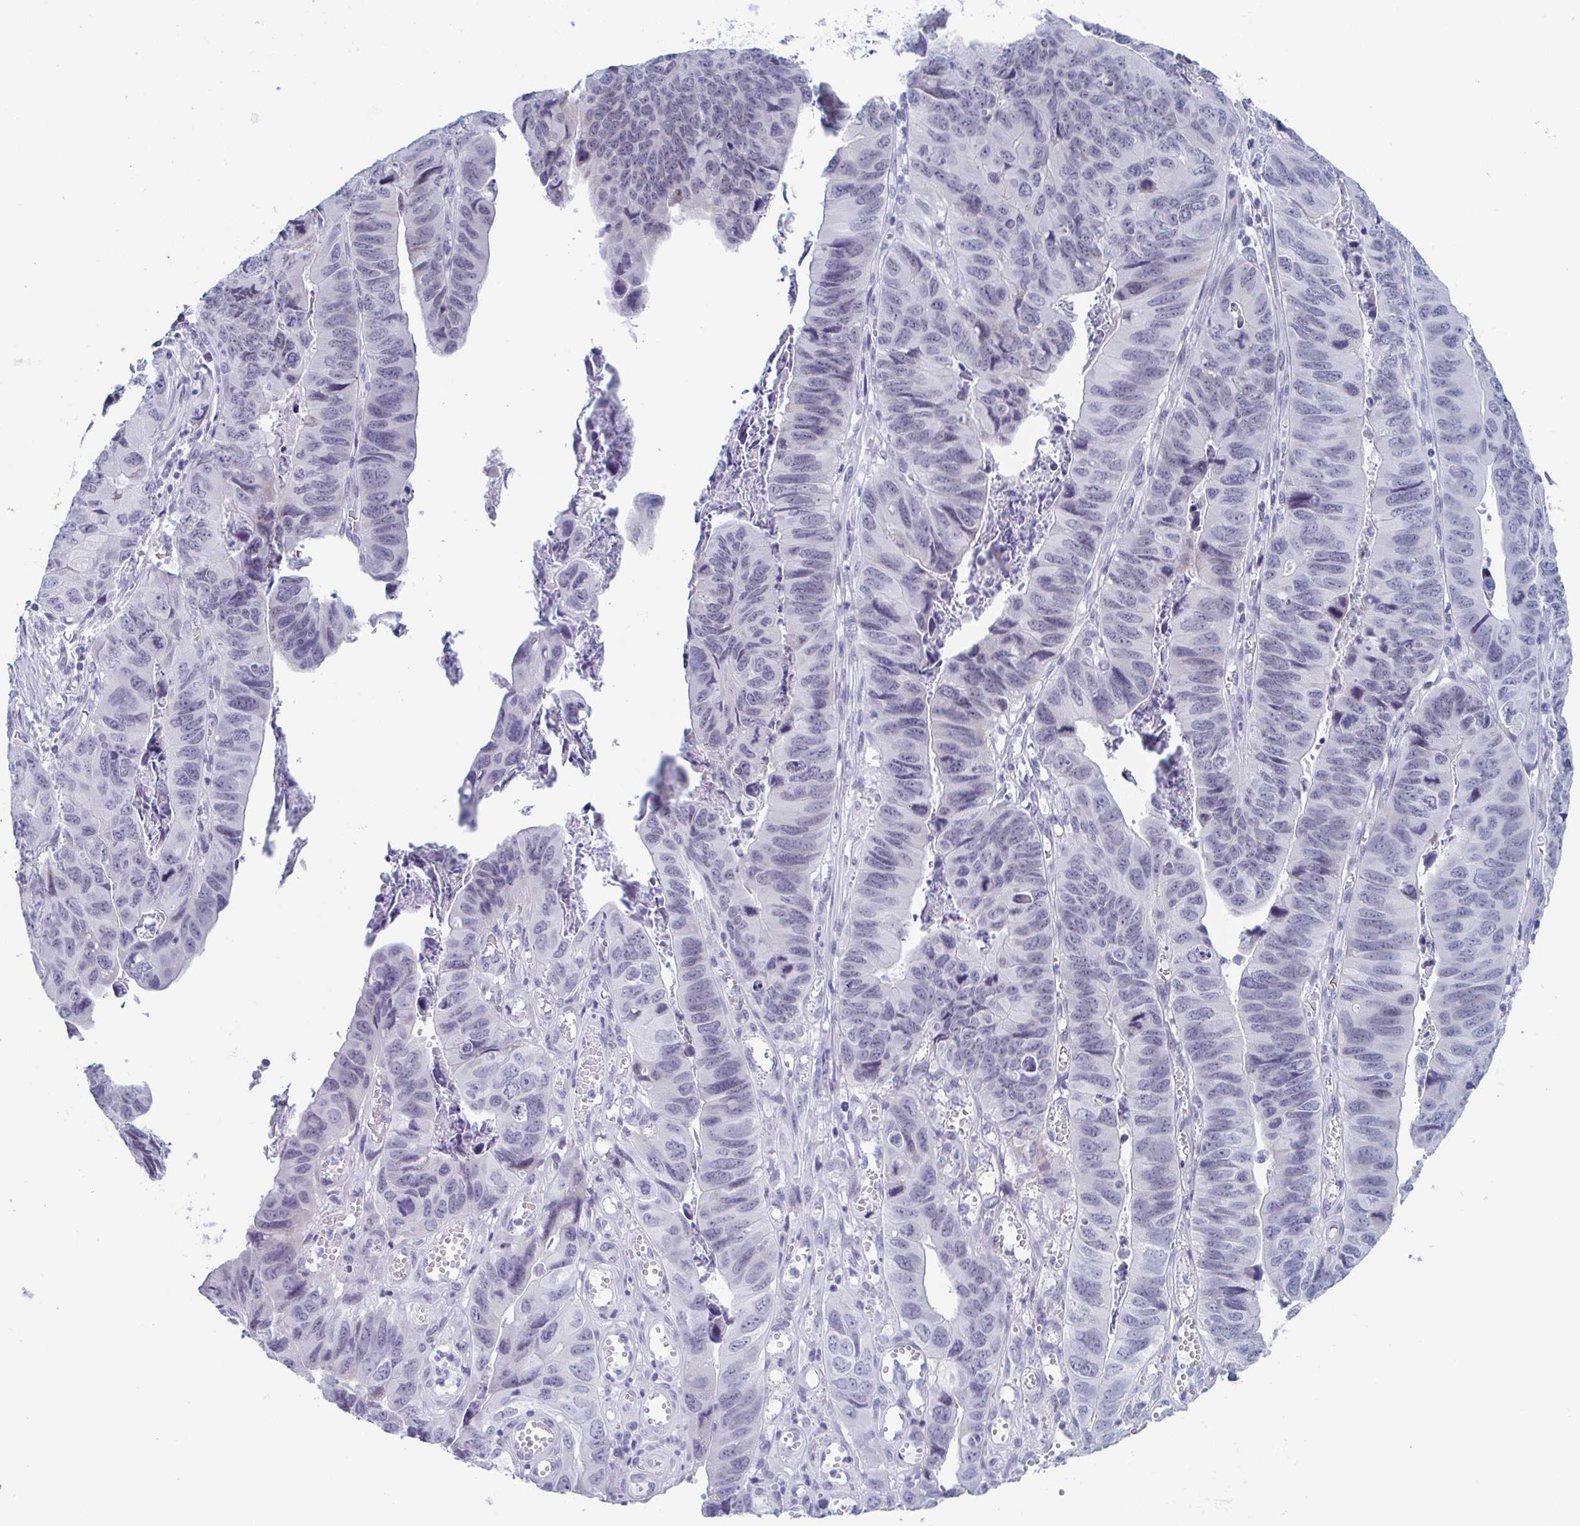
{"staining": {"intensity": "negative", "quantity": "none", "location": "none"}, "tissue": "stomach cancer", "cell_type": "Tumor cells", "image_type": "cancer", "snomed": [{"axis": "morphology", "description": "Adenocarcinoma, NOS"}, {"axis": "topography", "description": "Stomach, lower"}], "caption": "Stomach adenocarcinoma was stained to show a protein in brown. There is no significant staining in tumor cells.", "gene": "ZFP64", "patient": {"sex": "male", "age": 77}}